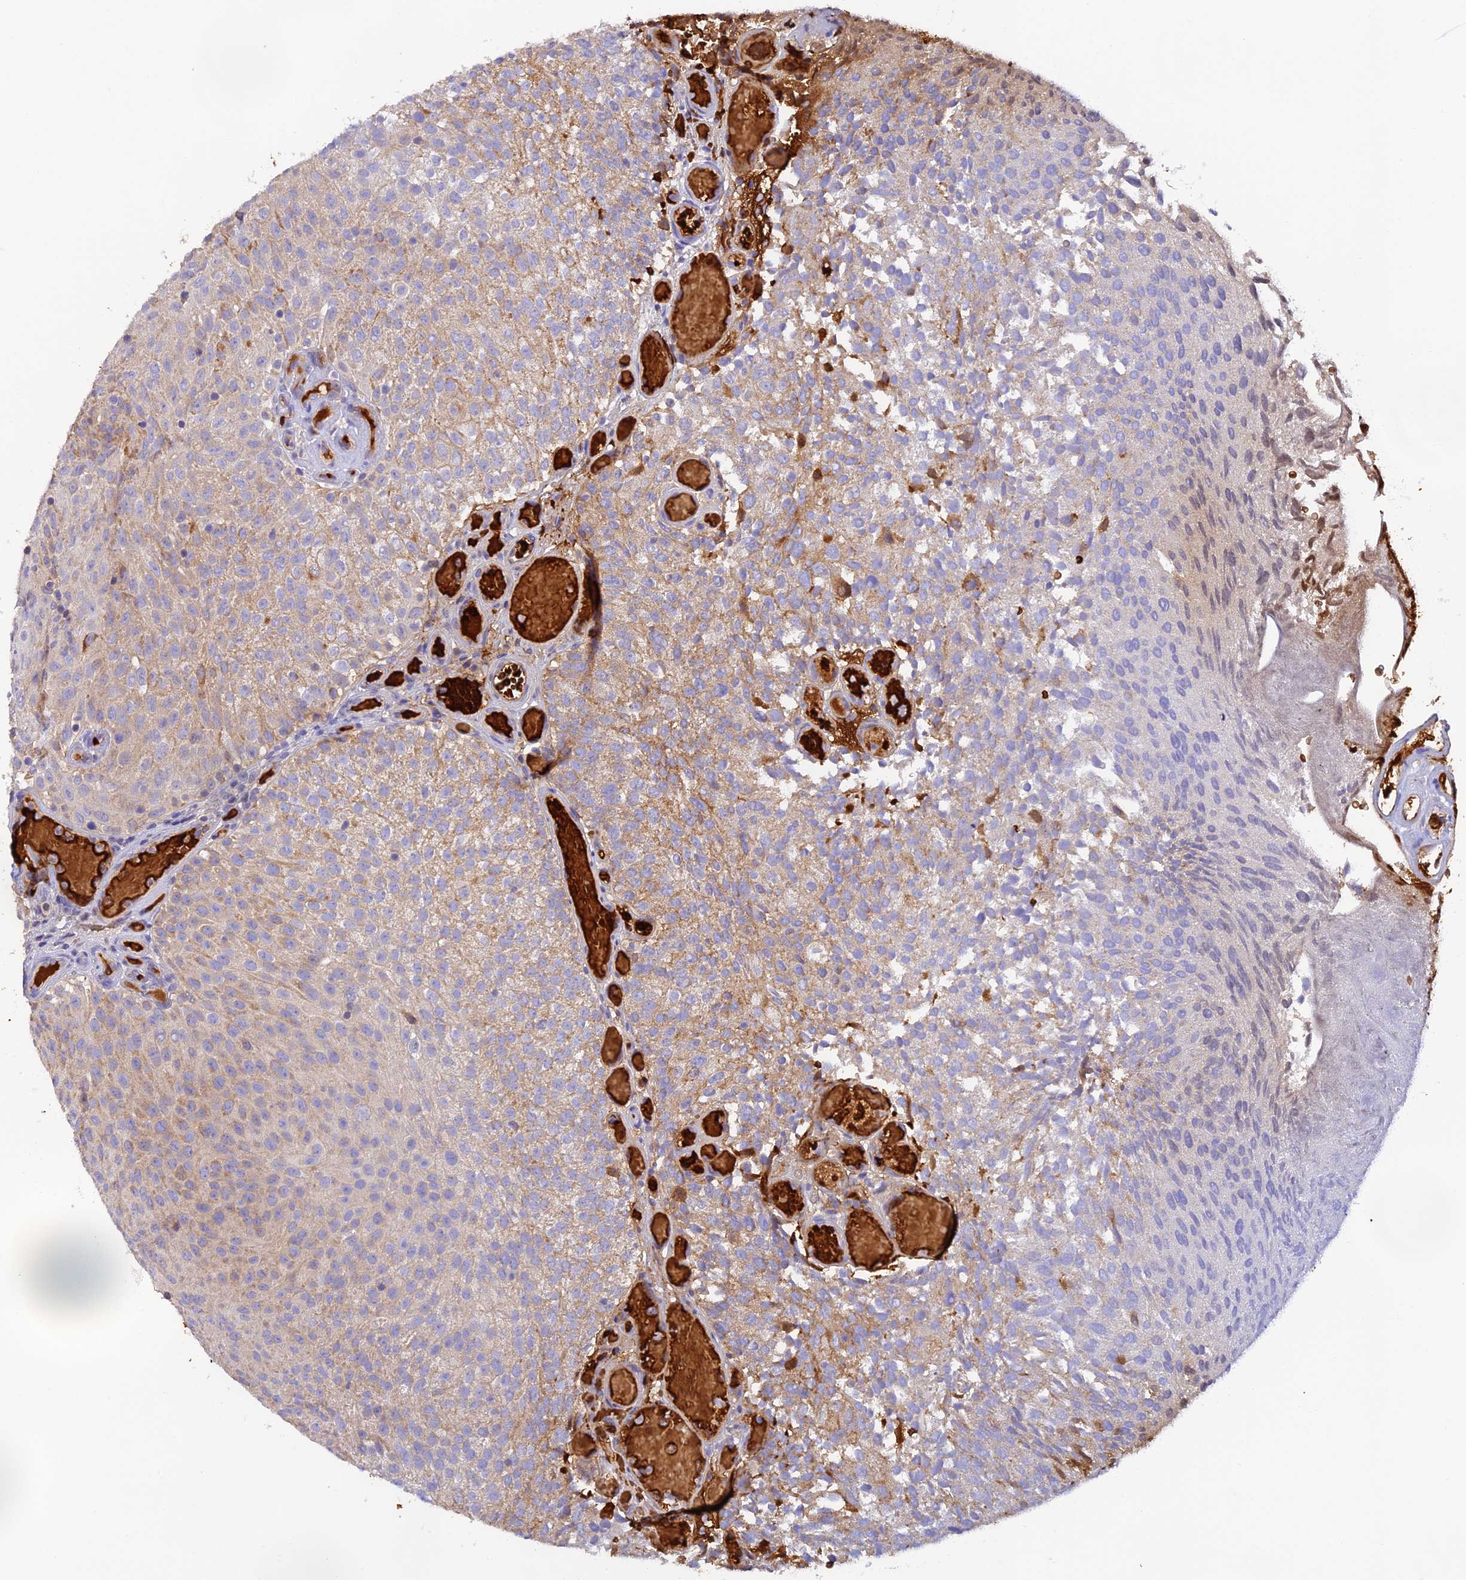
{"staining": {"intensity": "moderate", "quantity": ">75%", "location": "cytoplasmic/membranous"}, "tissue": "urothelial cancer", "cell_type": "Tumor cells", "image_type": "cancer", "snomed": [{"axis": "morphology", "description": "Urothelial carcinoma, Low grade"}, {"axis": "topography", "description": "Urinary bladder"}], "caption": "Tumor cells reveal moderate cytoplasmic/membranous expression in approximately >75% of cells in urothelial cancer.", "gene": "HDHD2", "patient": {"sex": "male", "age": 78}}